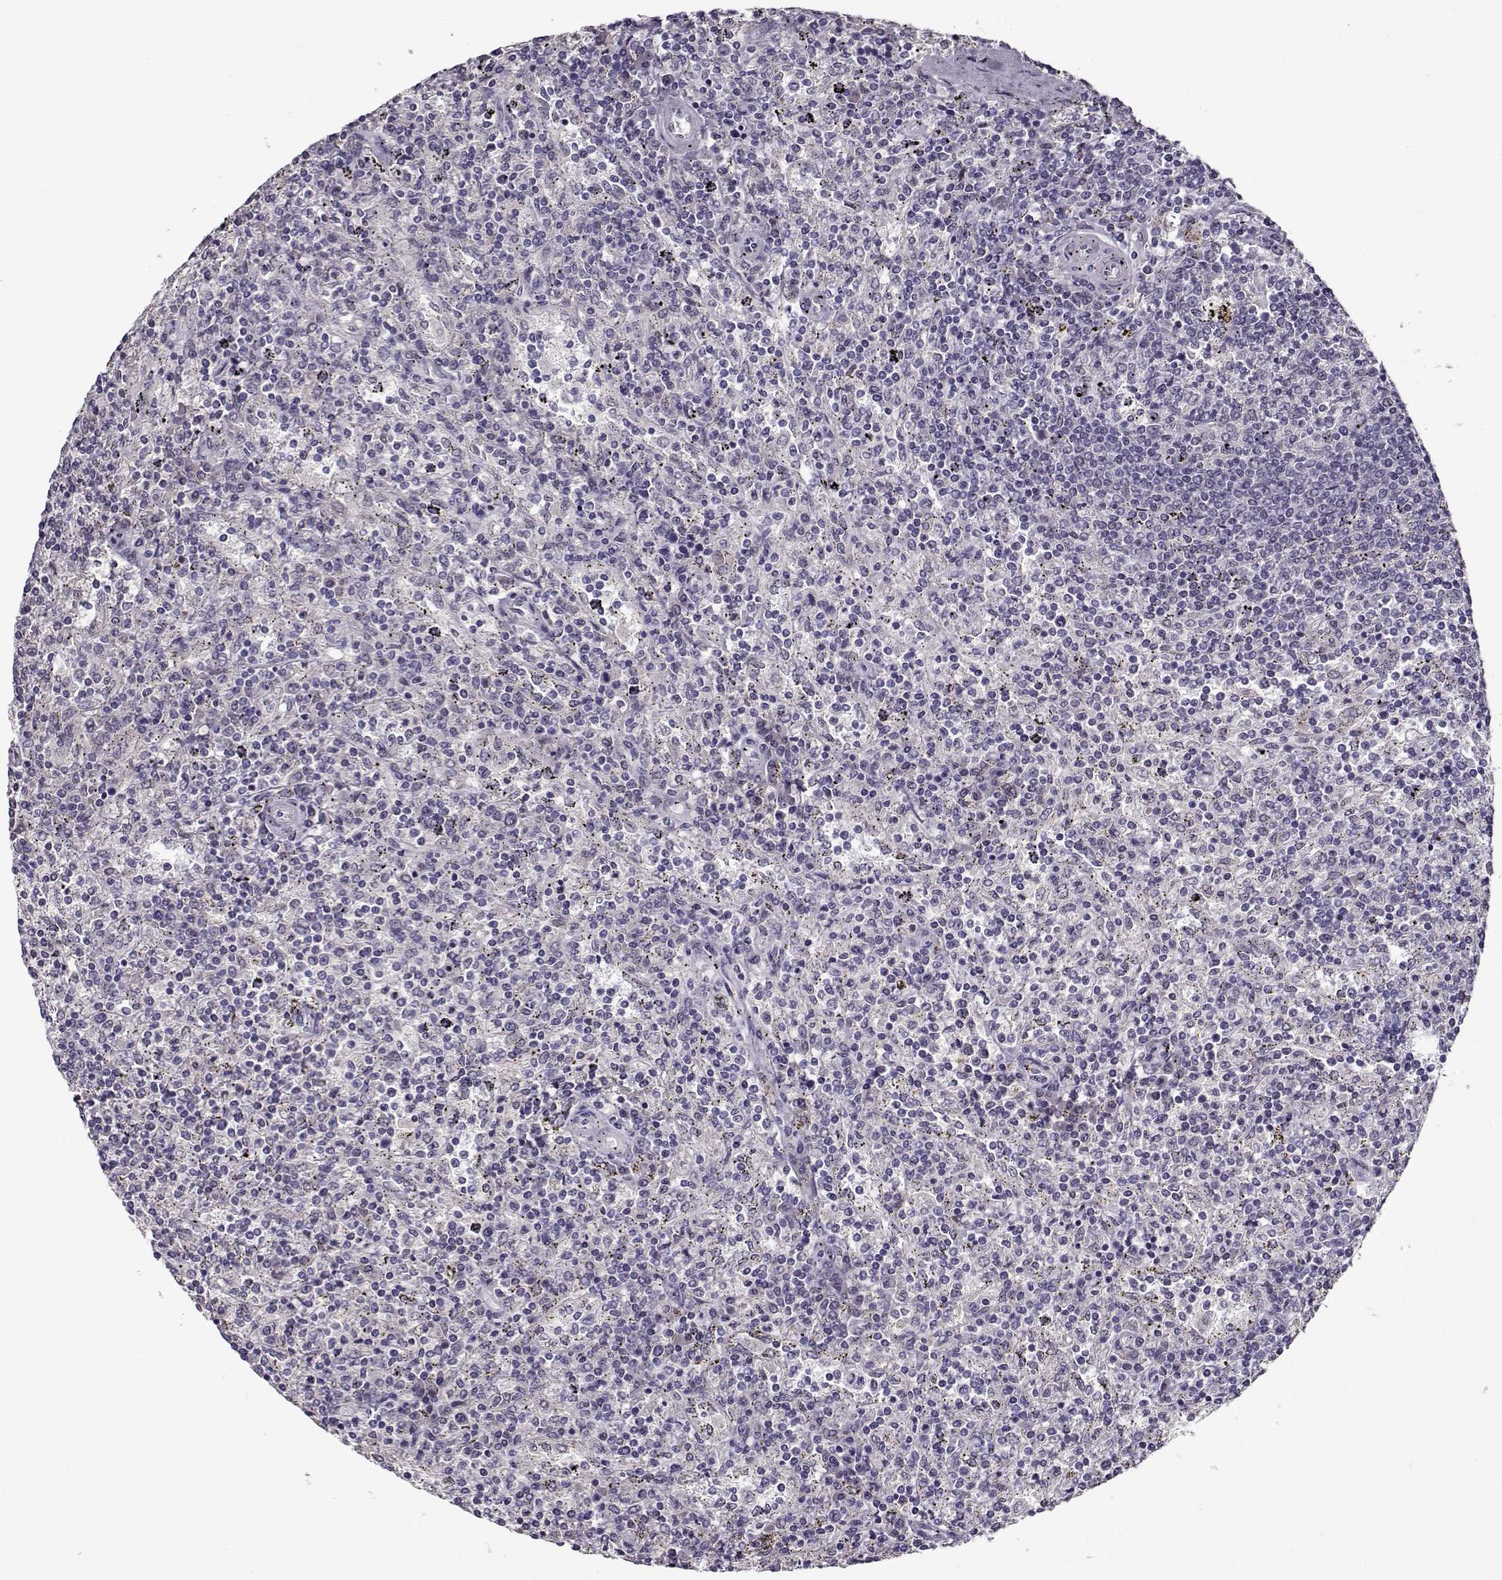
{"staining": {"intensity": "negative", "quantity": "none", "location": "none"}, "tissue": "lymphoma", "cell_type": "Tumor cells", "image_type": "cancer", "snomed": [{"axis": "morphology", "description": "Malignant lymphoma, non-Hodgkin's type, Low grade"}, {"axis": "topography", "description": "Spleen"}], "caption": "Lymphoma was stained to show a protein in brown. There is no significant expression in tumor cells. (DAB (3,3'-diaminobenzidine) IHC, high magnification).", "gene": "PRMT8", "patient": {"sex": "male", "age": 62}}